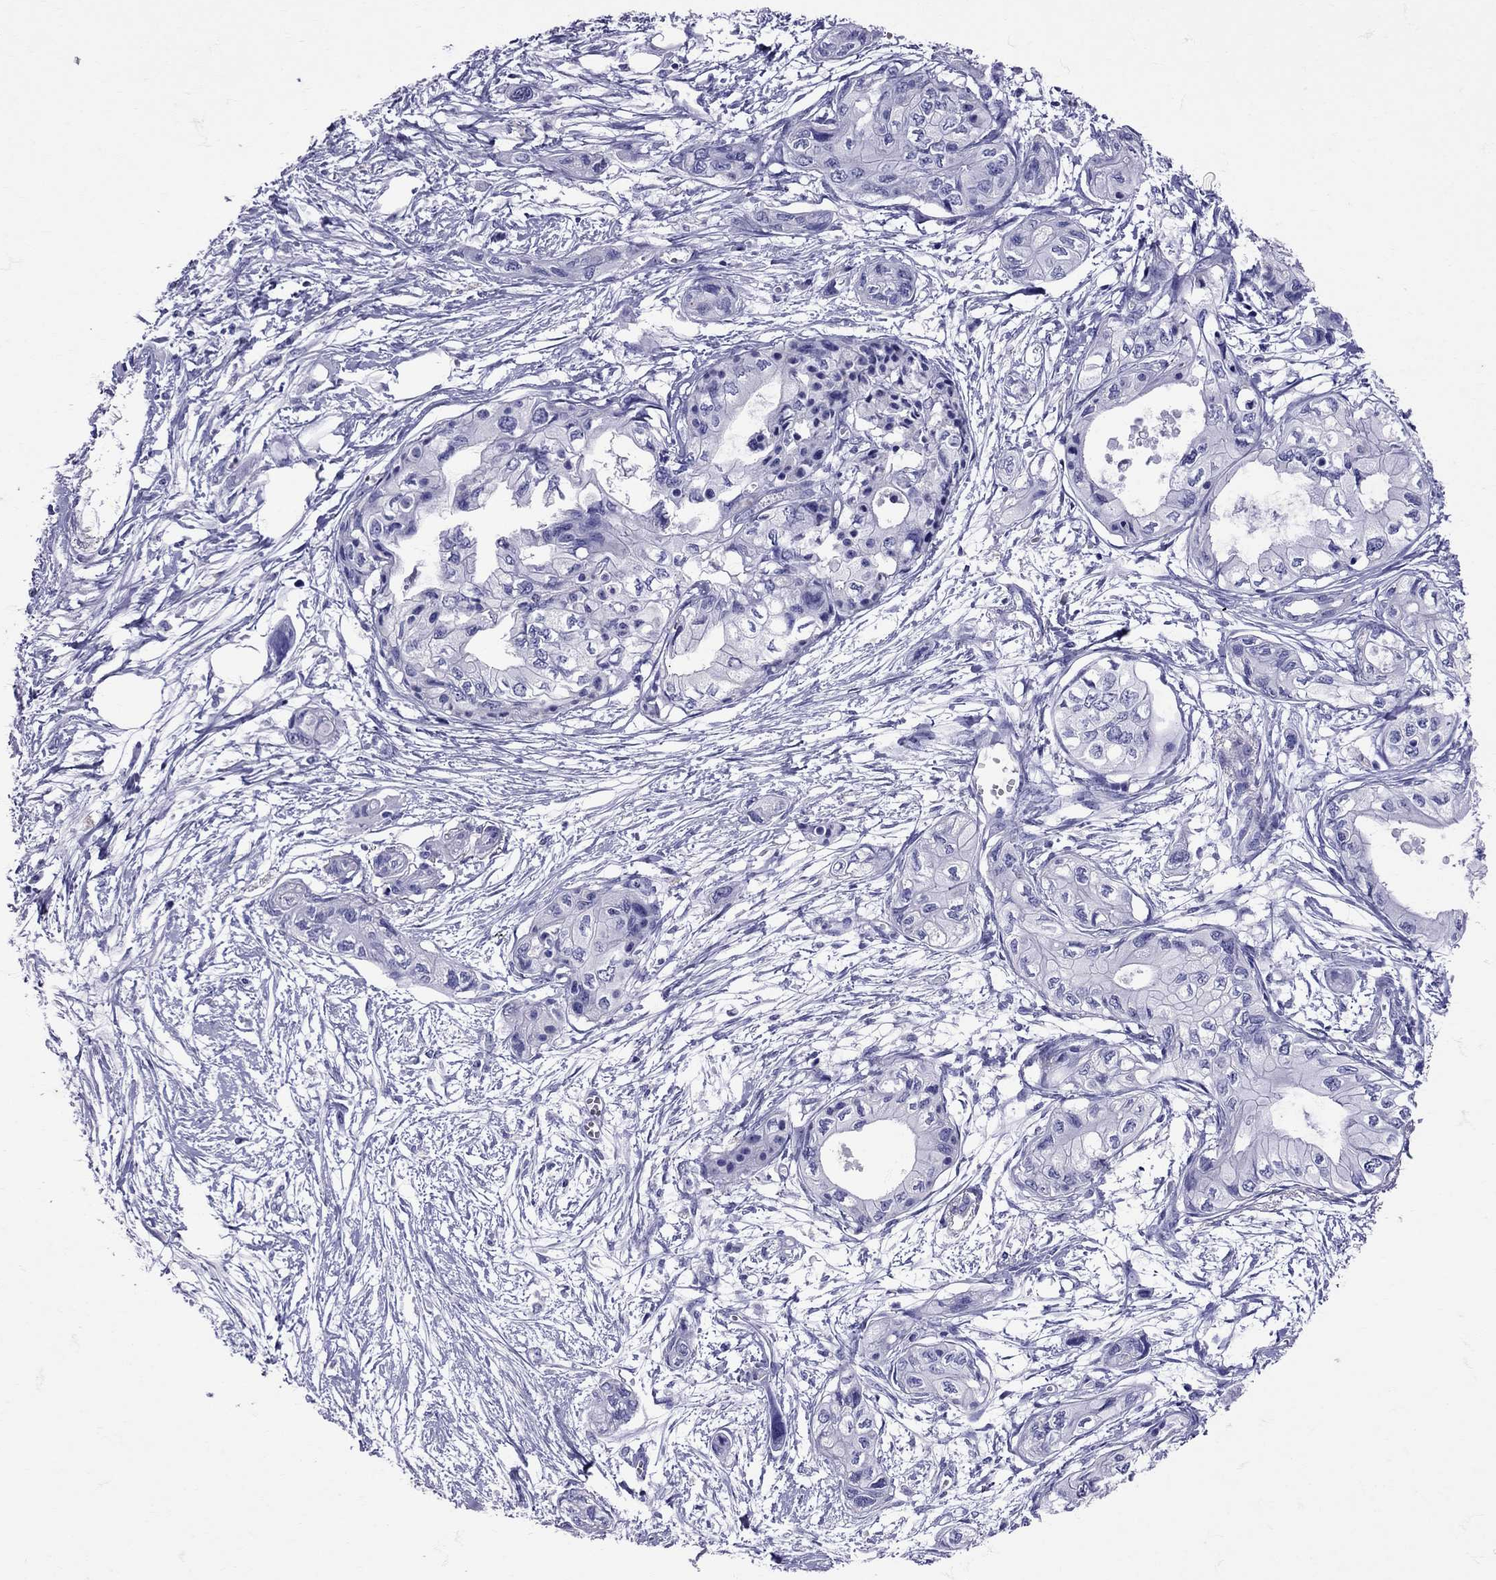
{"staining": {"intensity": "negative", "quantity": "none", "location": "none"}, "tissue": "pancreatic cancer", "cell_type": "Tumor cells", "image_type": "cancer", "snomed": [{"axis": "morphology", "description": "Adenocarcinoma, NOS"}, {"axis": "topography", "description": "Pancreas"}], "caption": "High power microscopy image of an immunohistochemistry photomicrograph of adenocarcinoma (pancreatic), revealing no significant positivity in tumor cells.", "gene": "AVP", "patient": {"sex": "female", "age": 76}}